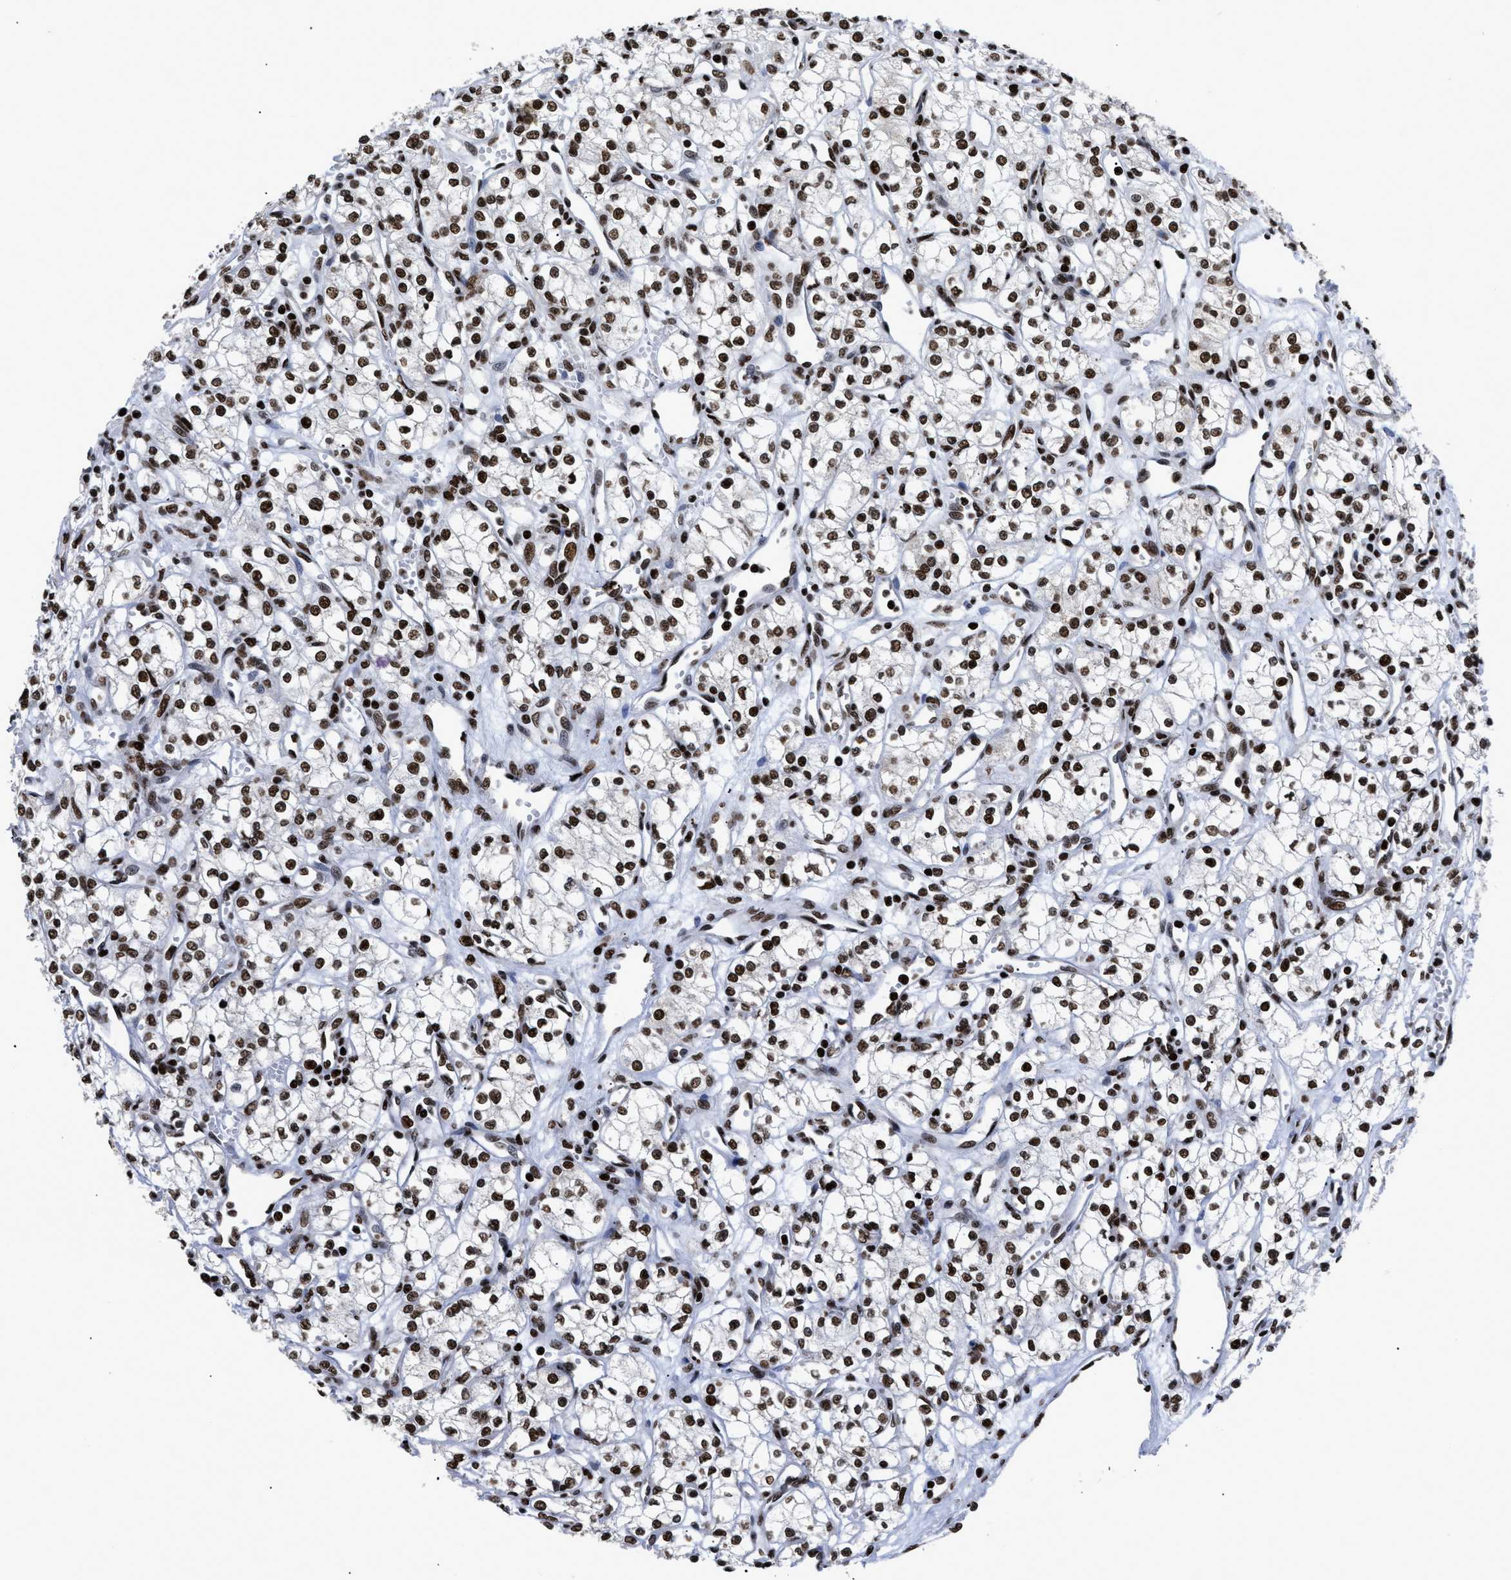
{"staining": {"intensity": "moderate", "quantity": ">75%", "location": "nuclear"}, "tissue": "renal cancer", "cell_type": "Tumor cells", "image_type": "cancer", "snomed": [{"axis": "morphology", "description": "Adenocarcinoma, NOS"}, {"axis": "topography", "description": "Kidney"}], "caption": "A histopathology image of adenocarcinoma (renal) stained for a protein exhibits moderate nuclear brown staining in tumor cells. (DAB (3,3'-diaminobenzidine) = brown stain, brightfield microscopy at high magnification).", "gene": "CALHM3", "patient": {"sex": "male", "age": 59}}